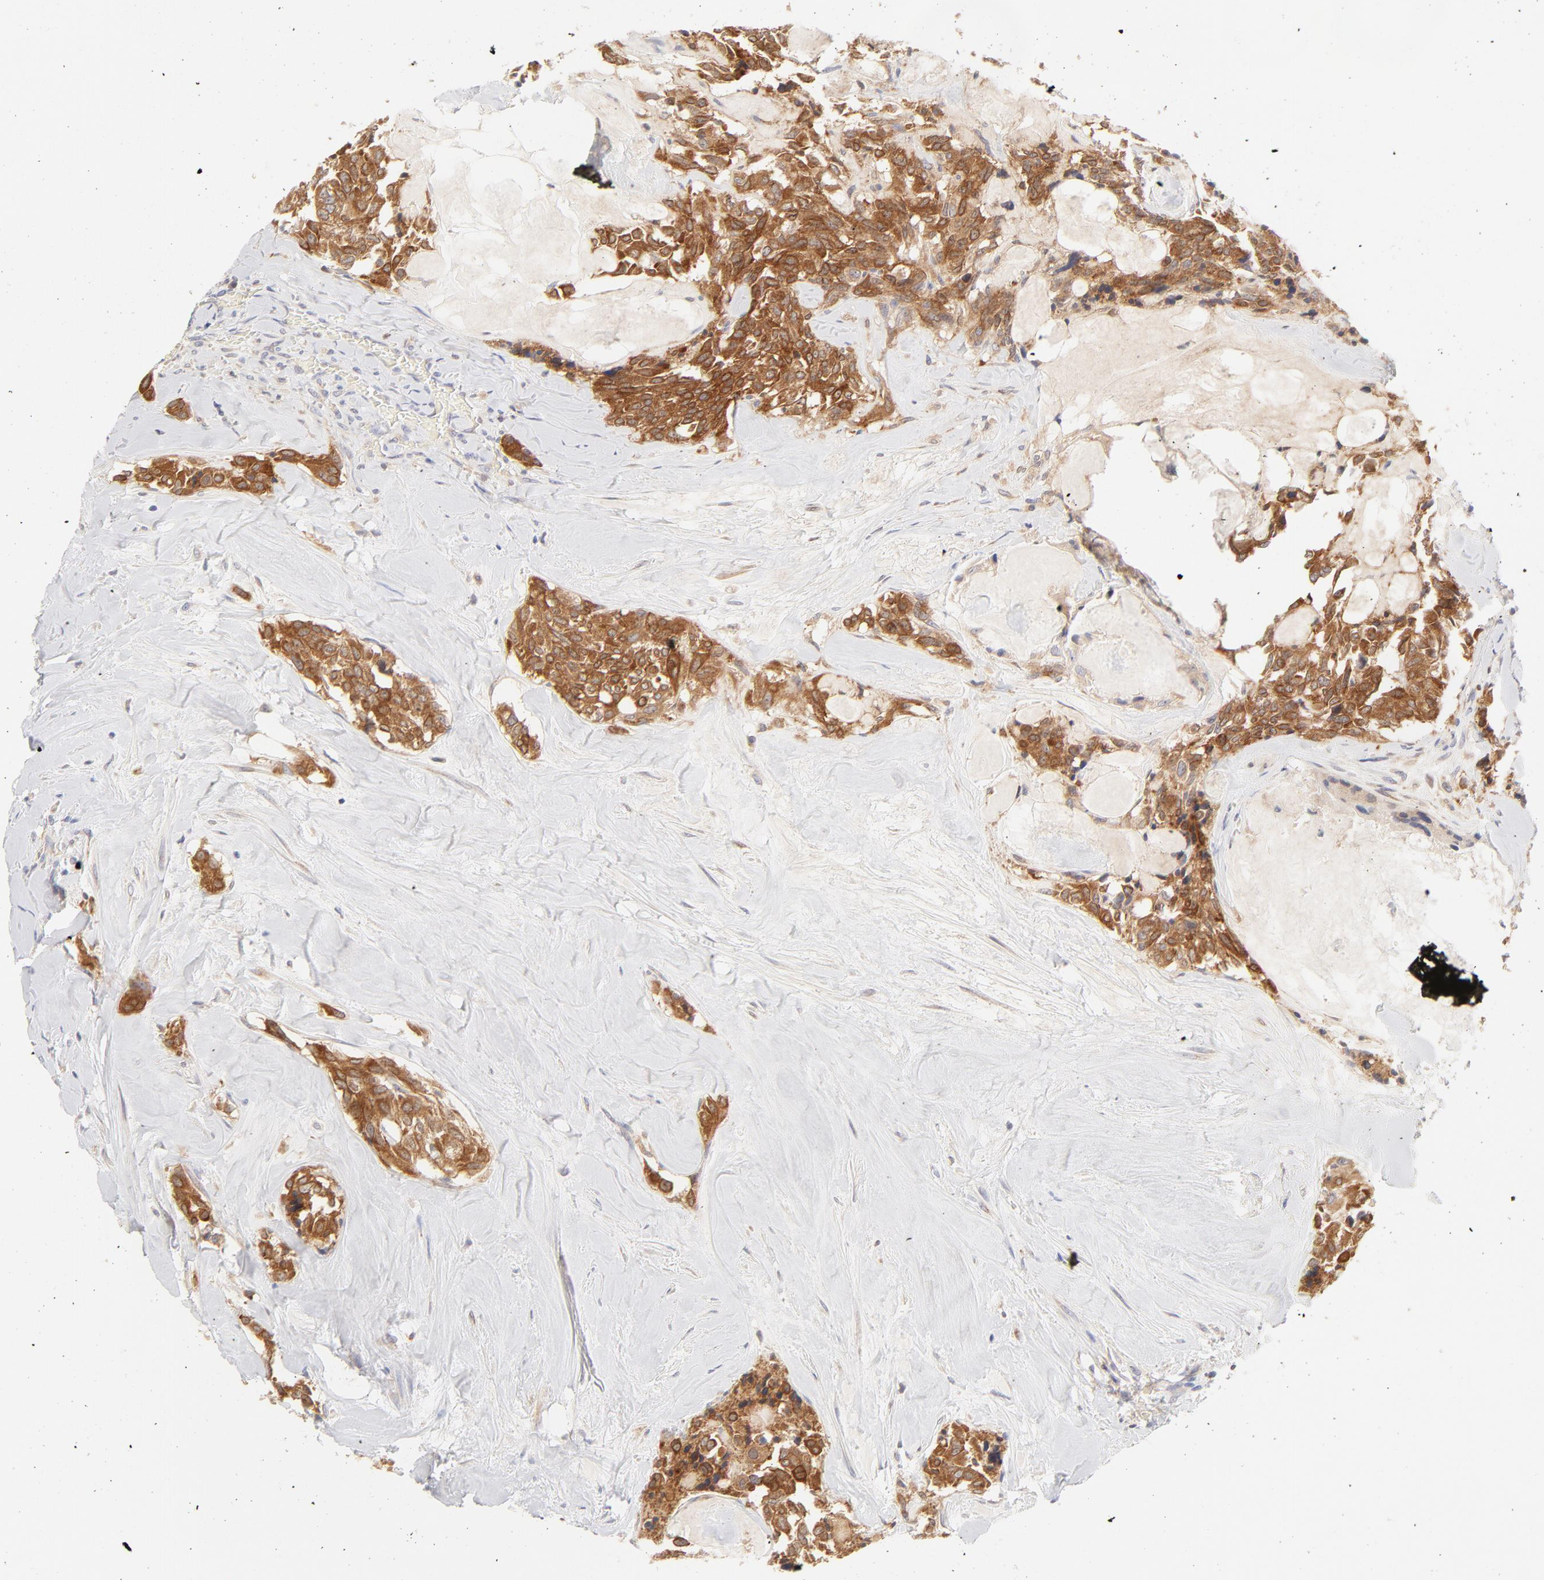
{"staining": {"intensity": "moderate", "quantity": ">75%", "location": "cytoplasmic/membranous"}, "tissue": "thyroid cancer", "cell_type": "Tumor cells", "image_type": "cancer", "snomed": [{"axis": "morphology", "description": "Carcinoma, NOS"}, {"axis": "morphology", "description": "Carcinoid, malignant, NOS"}, {"axis": "topography", "description": "Thyroid gland"}], "caption": "Thyroid cancer (malignant carcinoid) stained with a brown dye exhibits moderate cytoplasmic/membranous positive staining in about >75% of tumor cells.", "gene": "RPS6KA1", "patient": {"sex": "male", "age": 33}}